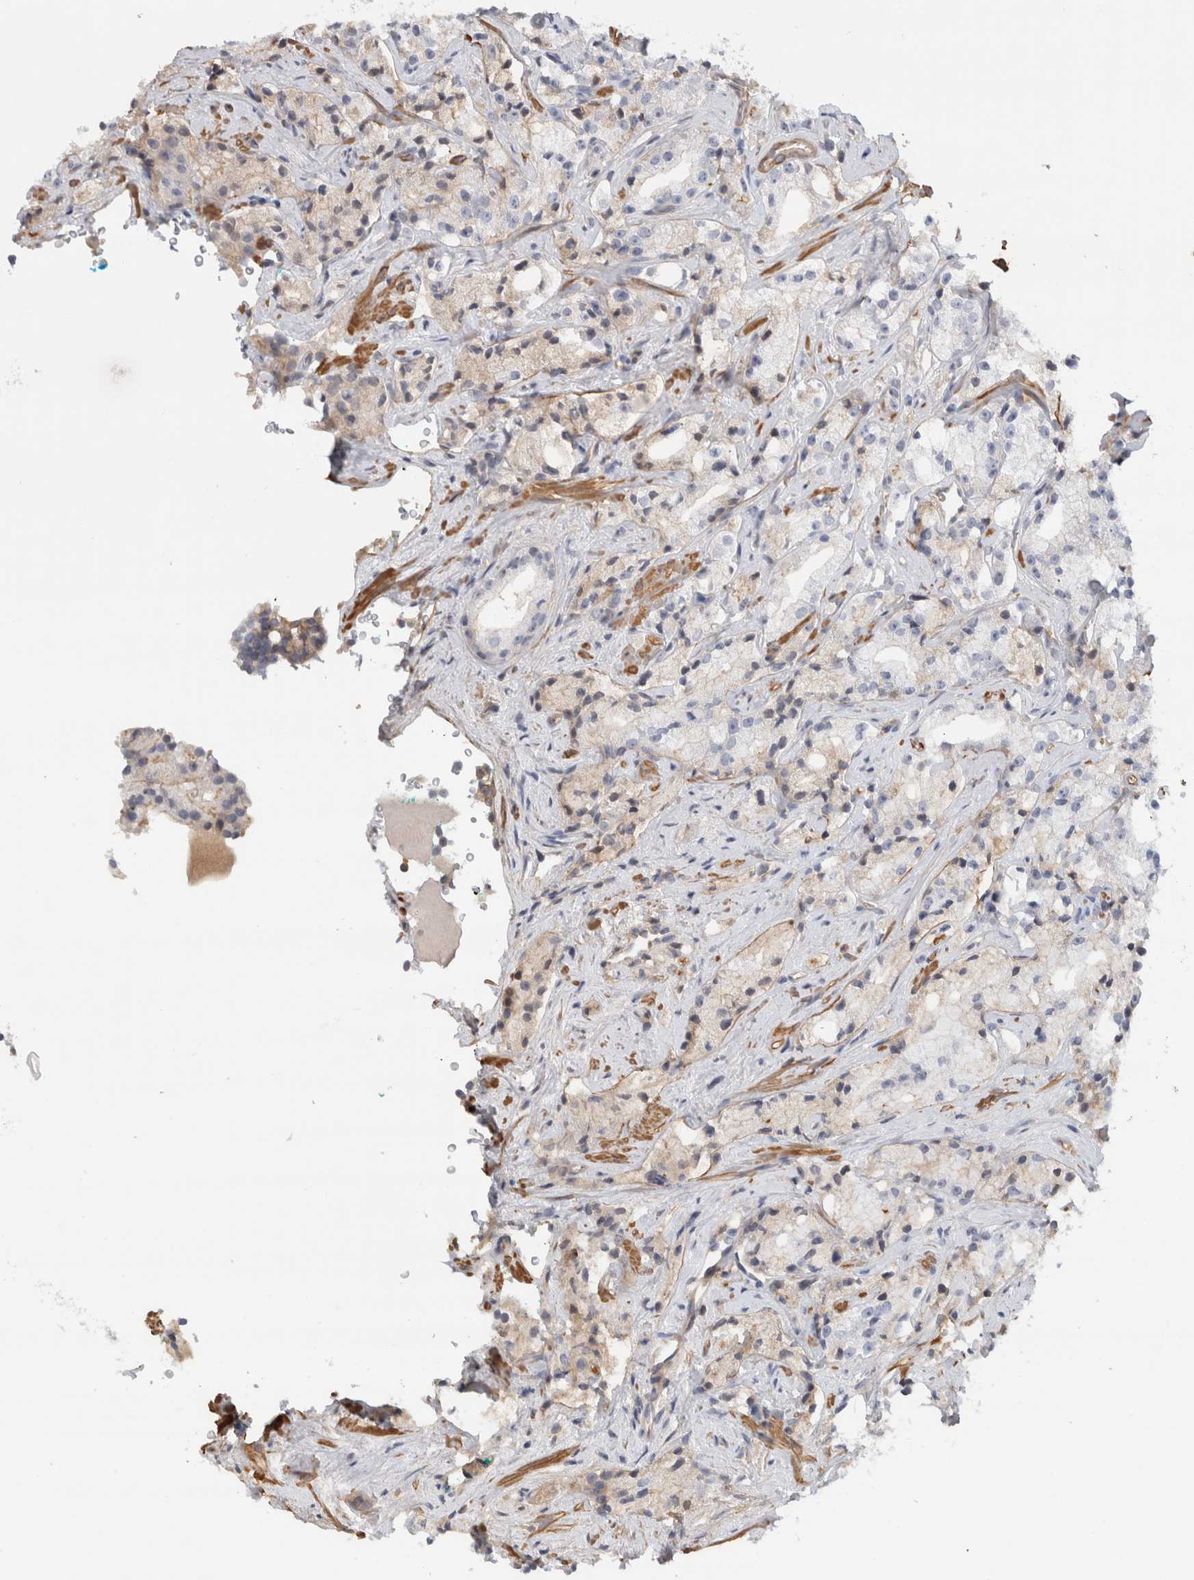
{"staining": {"intensity": "negative", "quantity": "none", "location": "none"}, "tissue": "prostate cancer", "cell_type": "Tumor cells", "image_type": "cancer", "snomed": [{"axis": "morphology", "description": "Adenocarcinoma, High grade"}, {"axis": "topography", "description": "Prostate"}], "caption": "Immunohistochemical staining of high-grade adenocarcinoma (prostate) reveals no significant staining in tumor cells.", "gene": "CFI", "patient": {"sex": "male", "age": 64}}